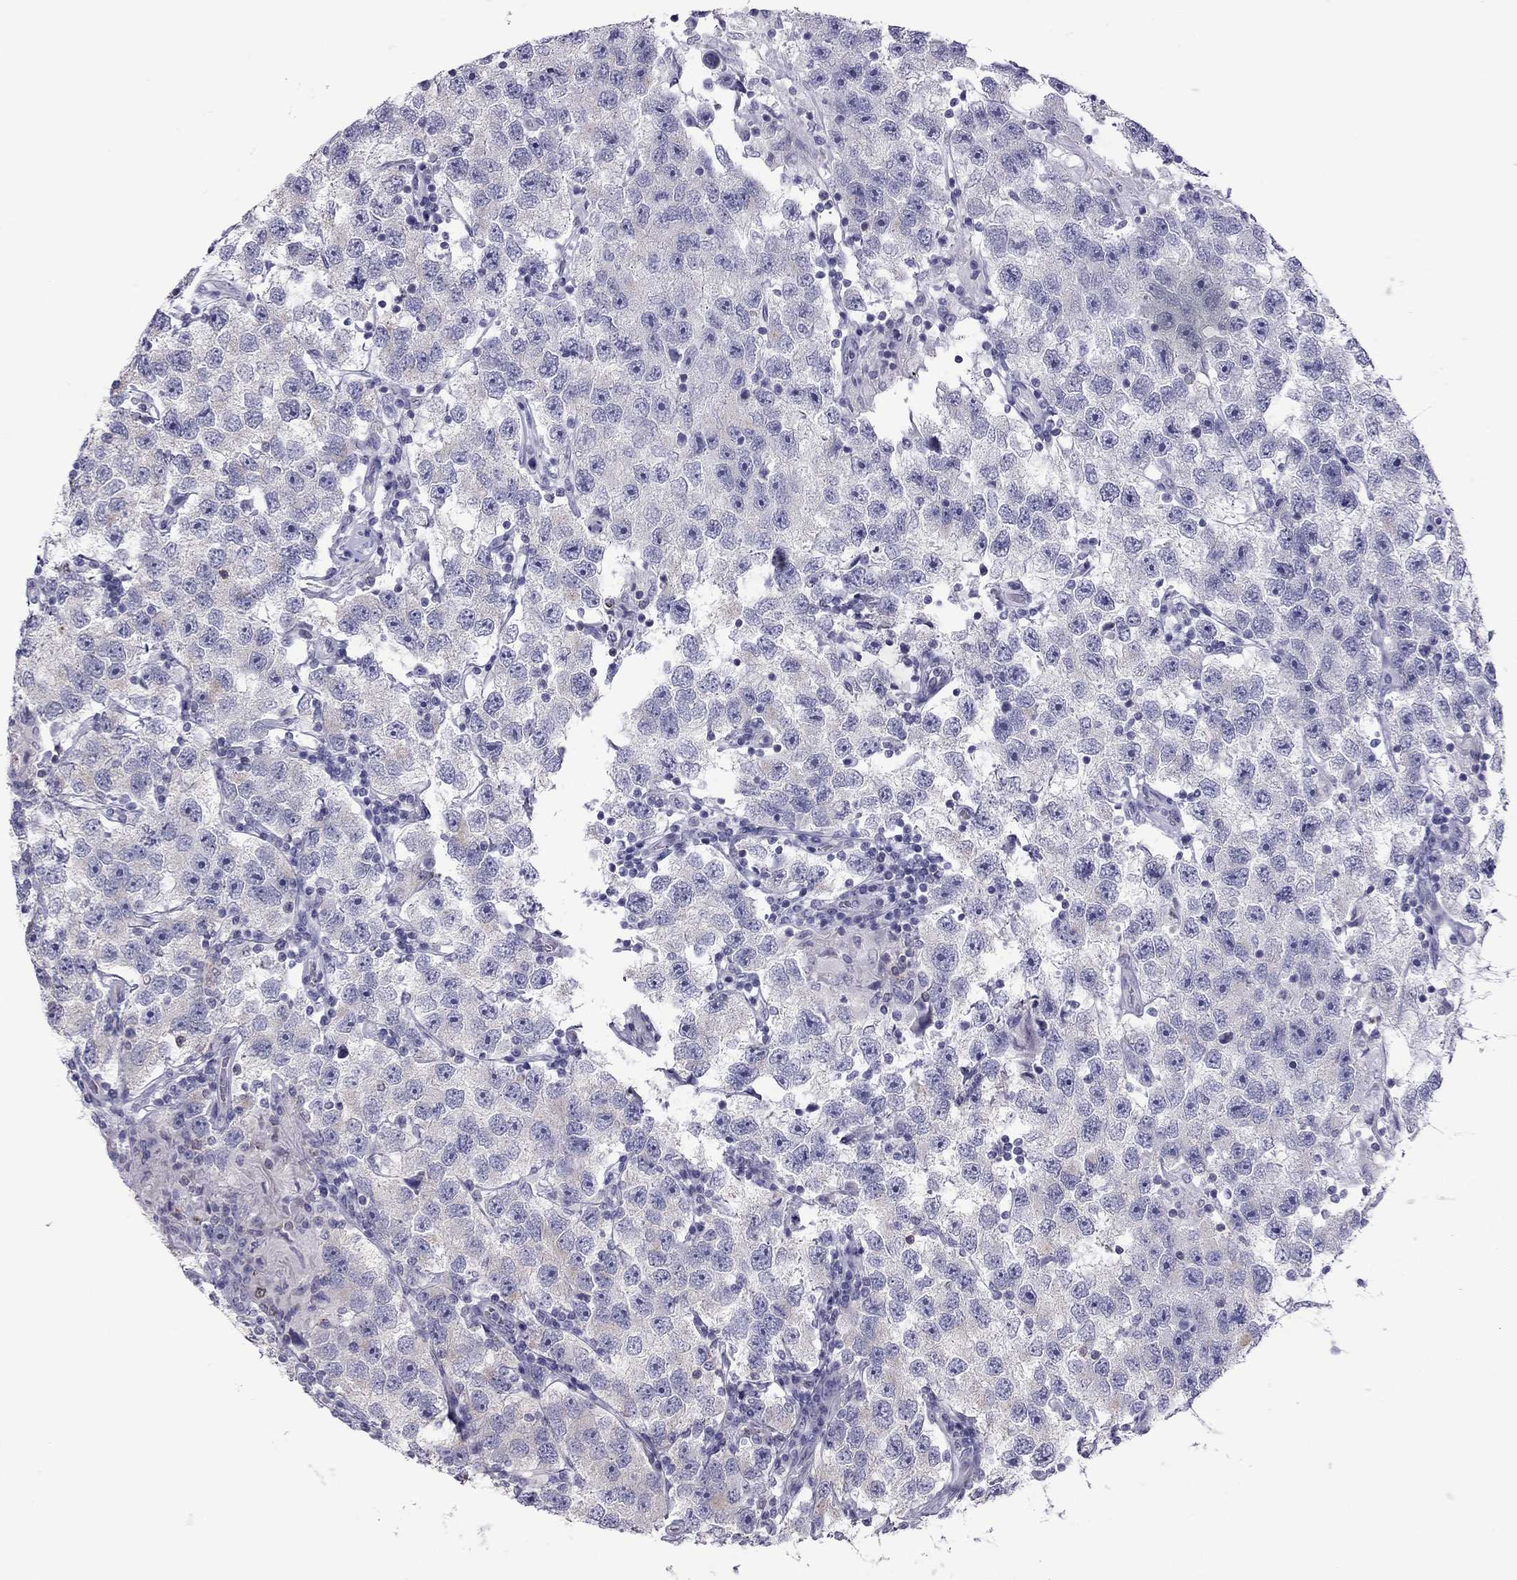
{"staining": {"intensity": "negative", "quantity": "none", "location": "none"}, "tissue": "testis cancer", "cell_type": "Tumor cells", "image_type": "cancer", "snomed": [{"axis": "morphology", "description": "Seminoma, NOS"}, {"axis": "topography", "description": "Testis"}], "caption": "Immunohistochemical staining of human testis cancer shows no significant expression in tumor cells.", "gene": "TEX14", "patient": {"sex": "male", "age": 26}}